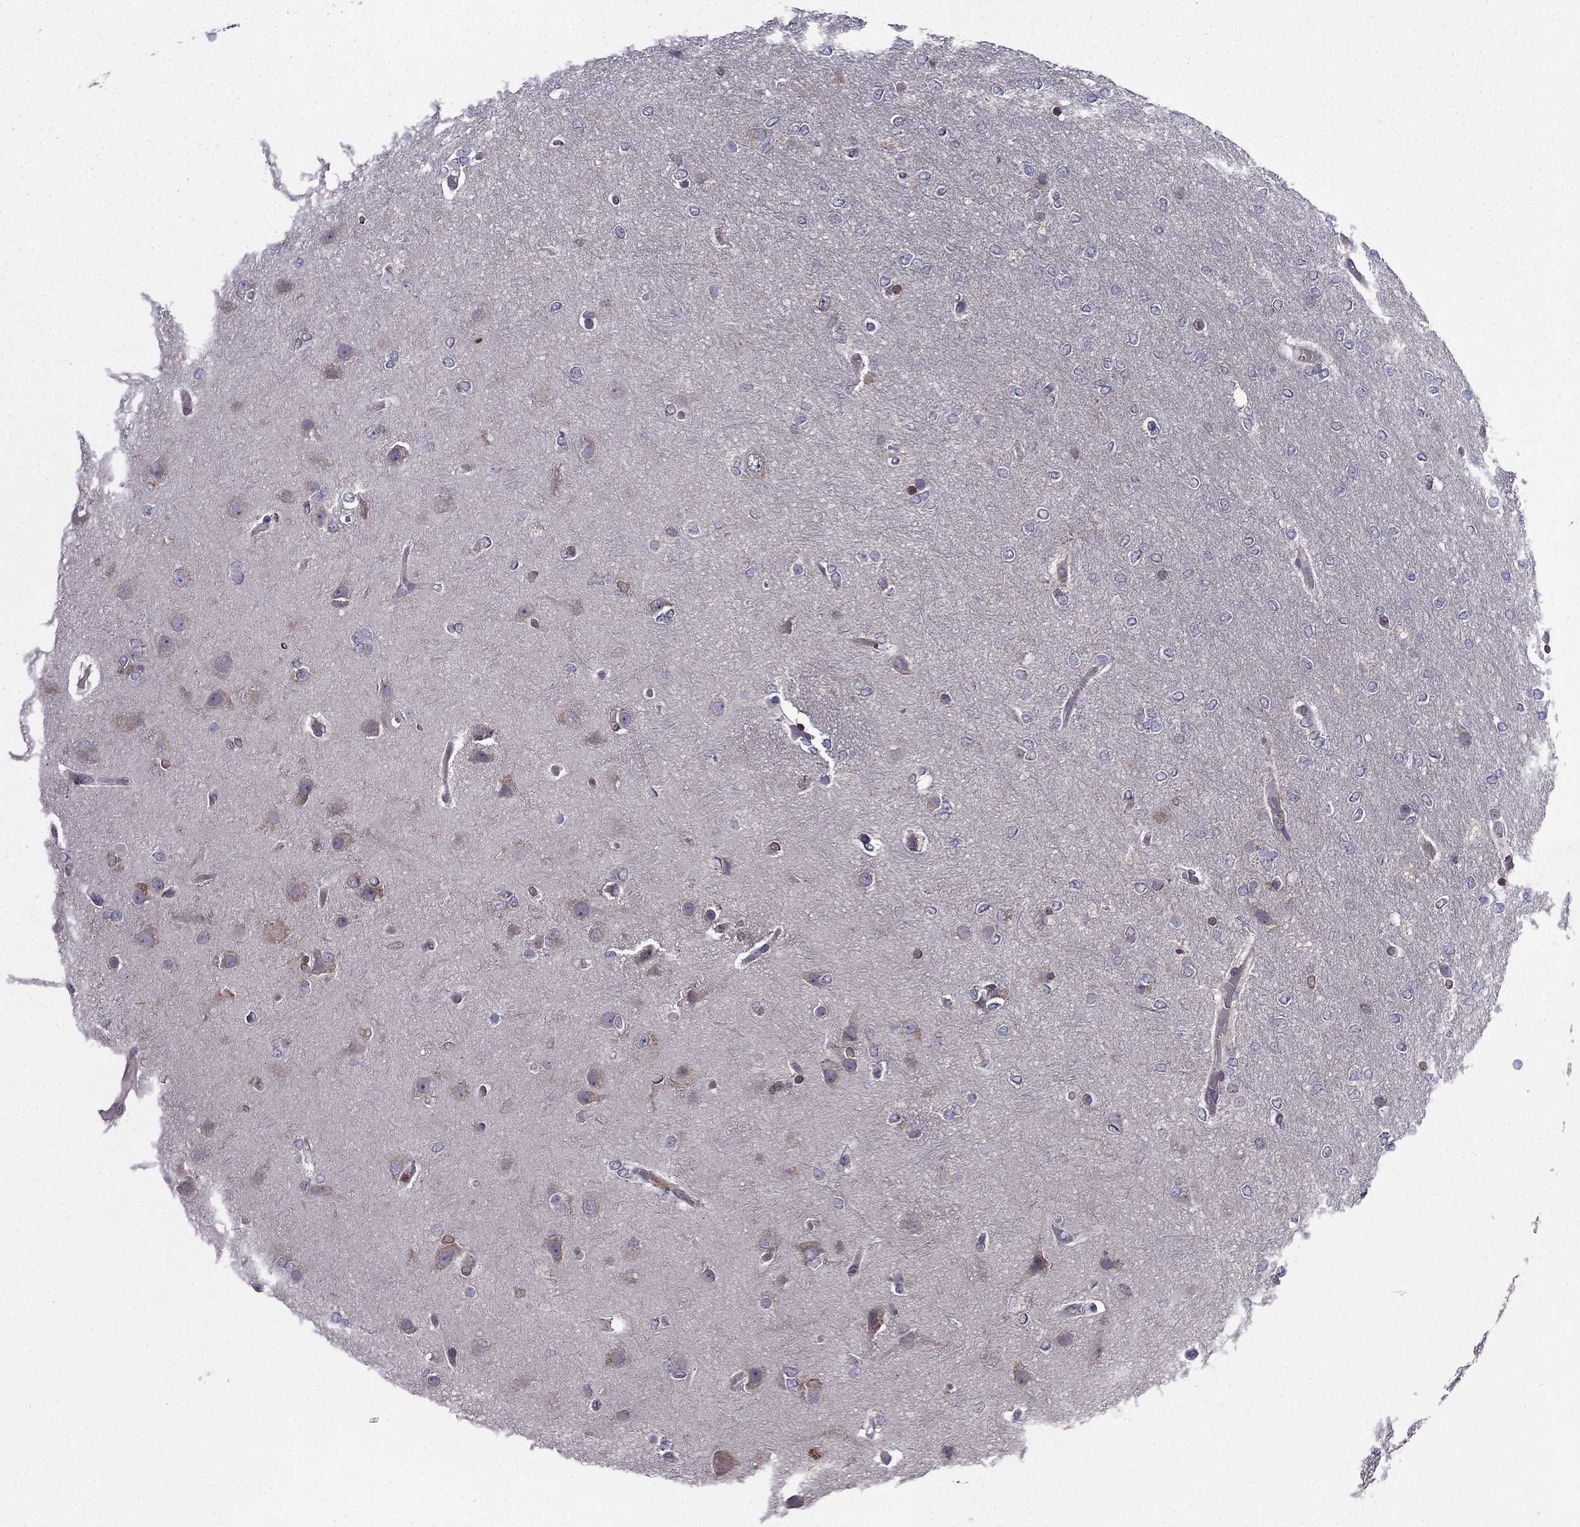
{"staining": {"intensity": "negative", "quantity": "none", "location": "none"}, "tissue": "glioma", "cell_type": "Tumor cells", "image_type": "cancer", "snomed": [{"axis": "morphology", "description": "Glioma, malignant, High grade"}, {"axis": "topography", "description": "Brain"}], "caption": "The image exhibits no significant staining in tumor cells of malignant glioma (high-grade).", "gene": "CDC42BPA", "patient": {"sex": "female", "age": 61}}